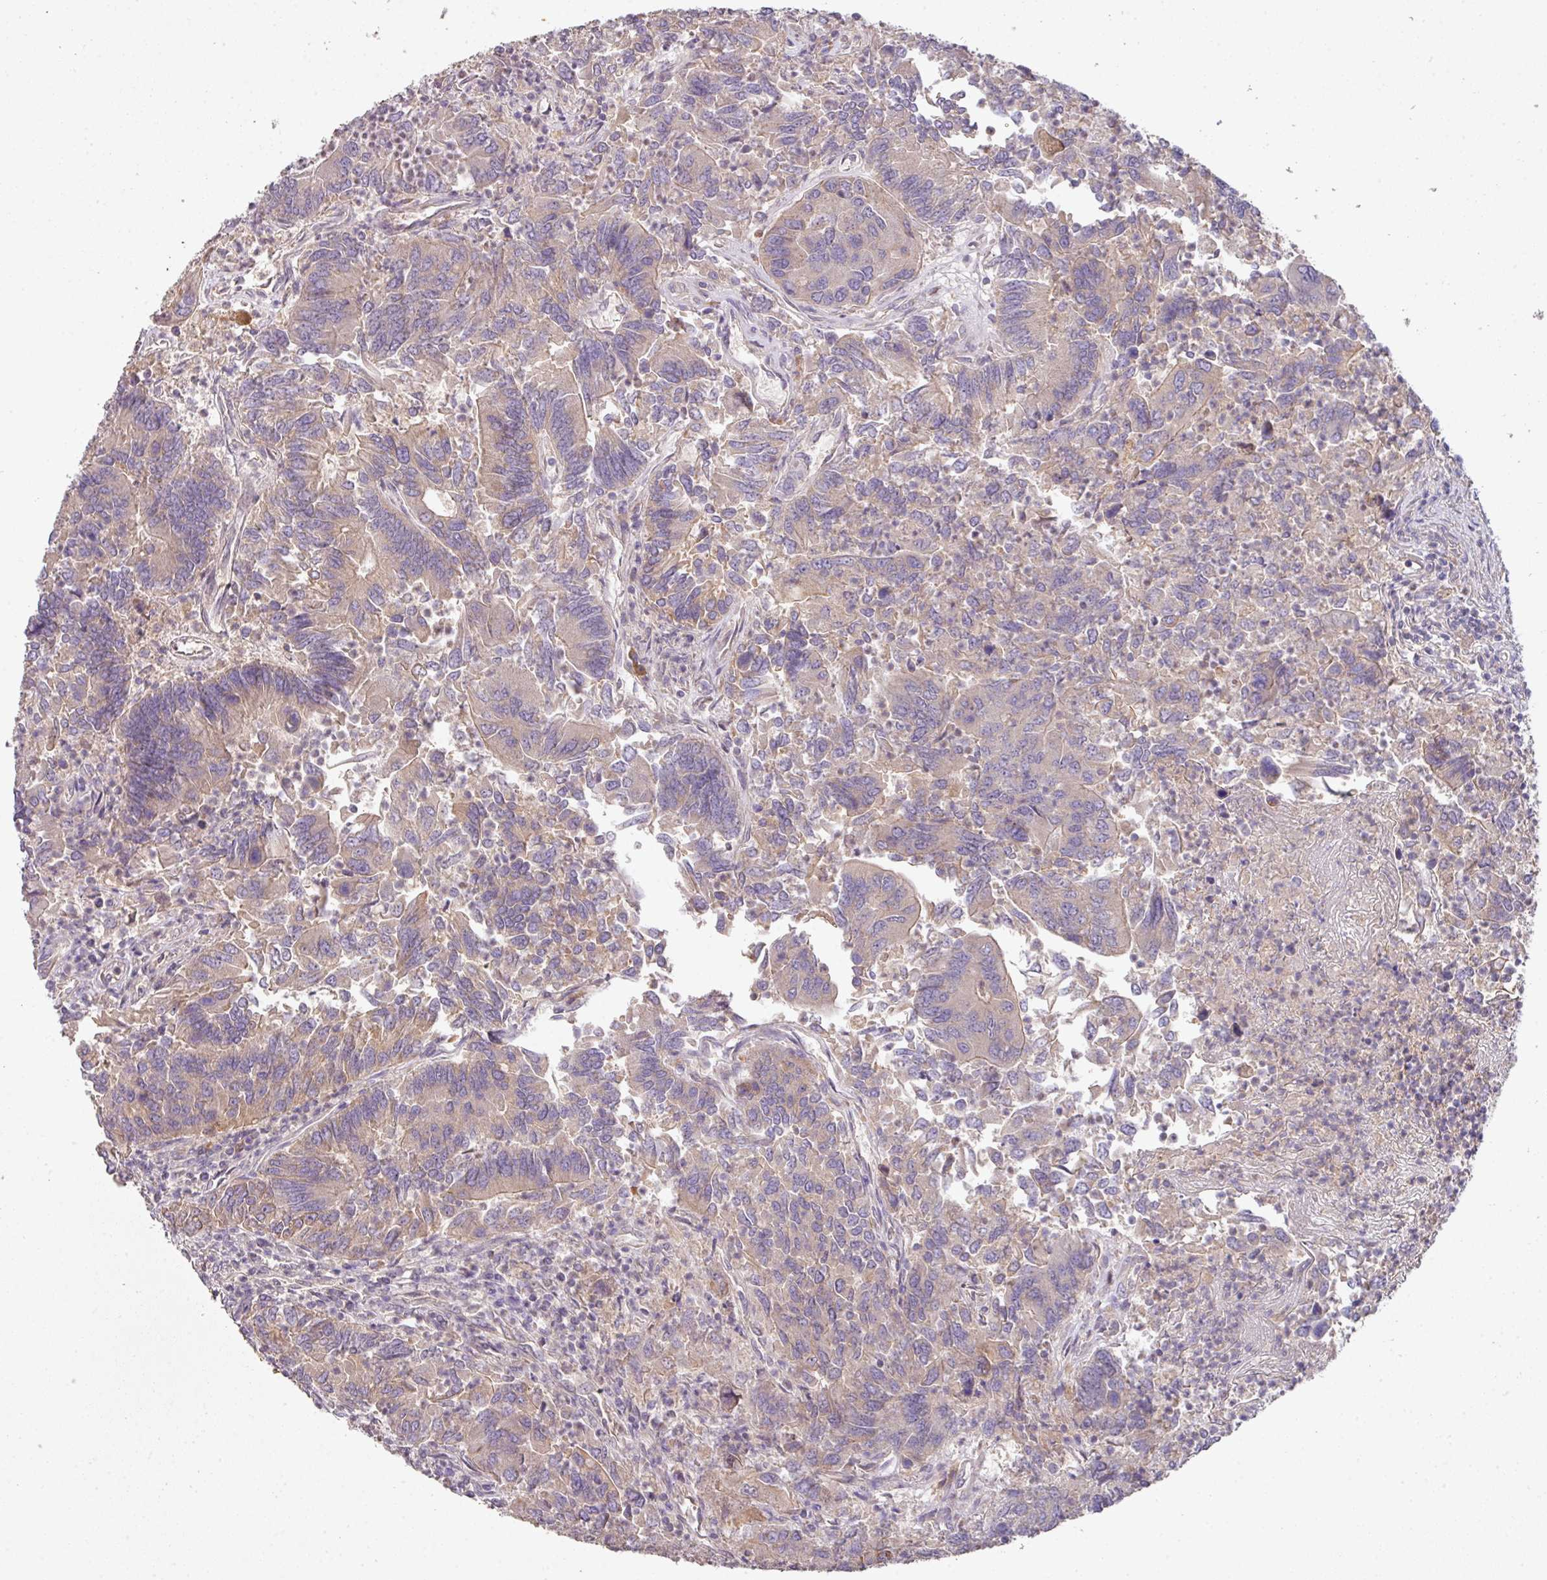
{"staining": {"intensity": "weak", "quantity": "<25%", "location": "cytoplasmic/membranous"}, "tissue": "colorectal cancer", "cell_type": "Tumor cells", "image_type": "cancer", "snomed": [{"axis": "morphology", "description": "Adenocarcinoma, NOS"}, {"axis": "topography", "description": "Colon"}], "caption": "Histopathology image shows no protein staining in tumor cells of colorectal adenocarcinoma tissue.", "gene": "ZNF266", "patient": {"sex": "female", "age": 67}}